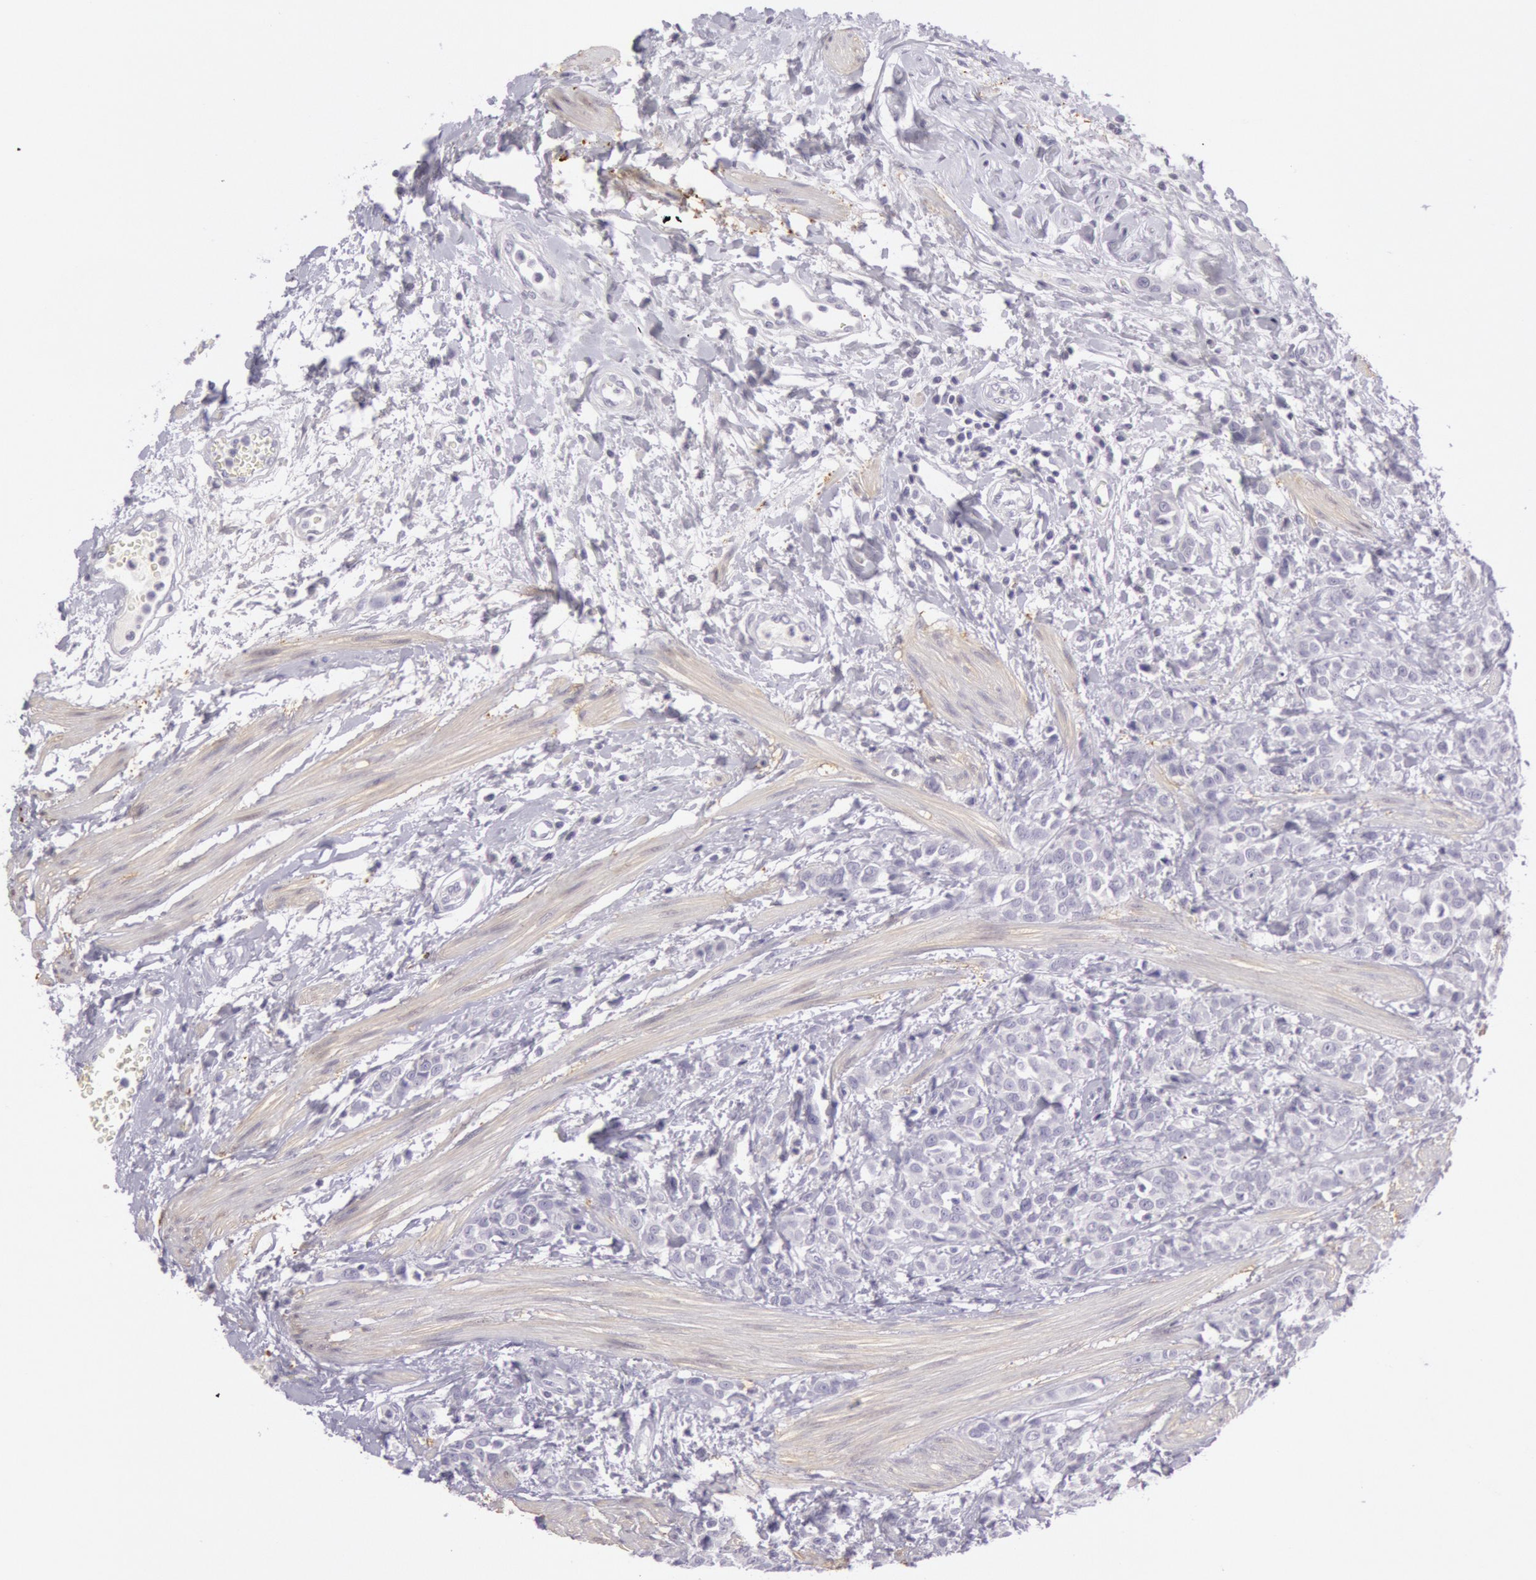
{"staining": {"intensity": "negative", "quantity": "none", "location": "none"}, "tissue": "urothelial cancer", "cell_type": "Tumor cells", "image_type": "cancer", "snomed": [{"axis": "morphology", "description": "Urothelial carcinoma, High grade"}, {"axis": "topography", "description": "Urinary bladder"}], "caption": "An image of human urothelial cancer is negative for staining in tumor cells.", "gene": "CKB", "patient": {"sex": "male", "age": 56}}